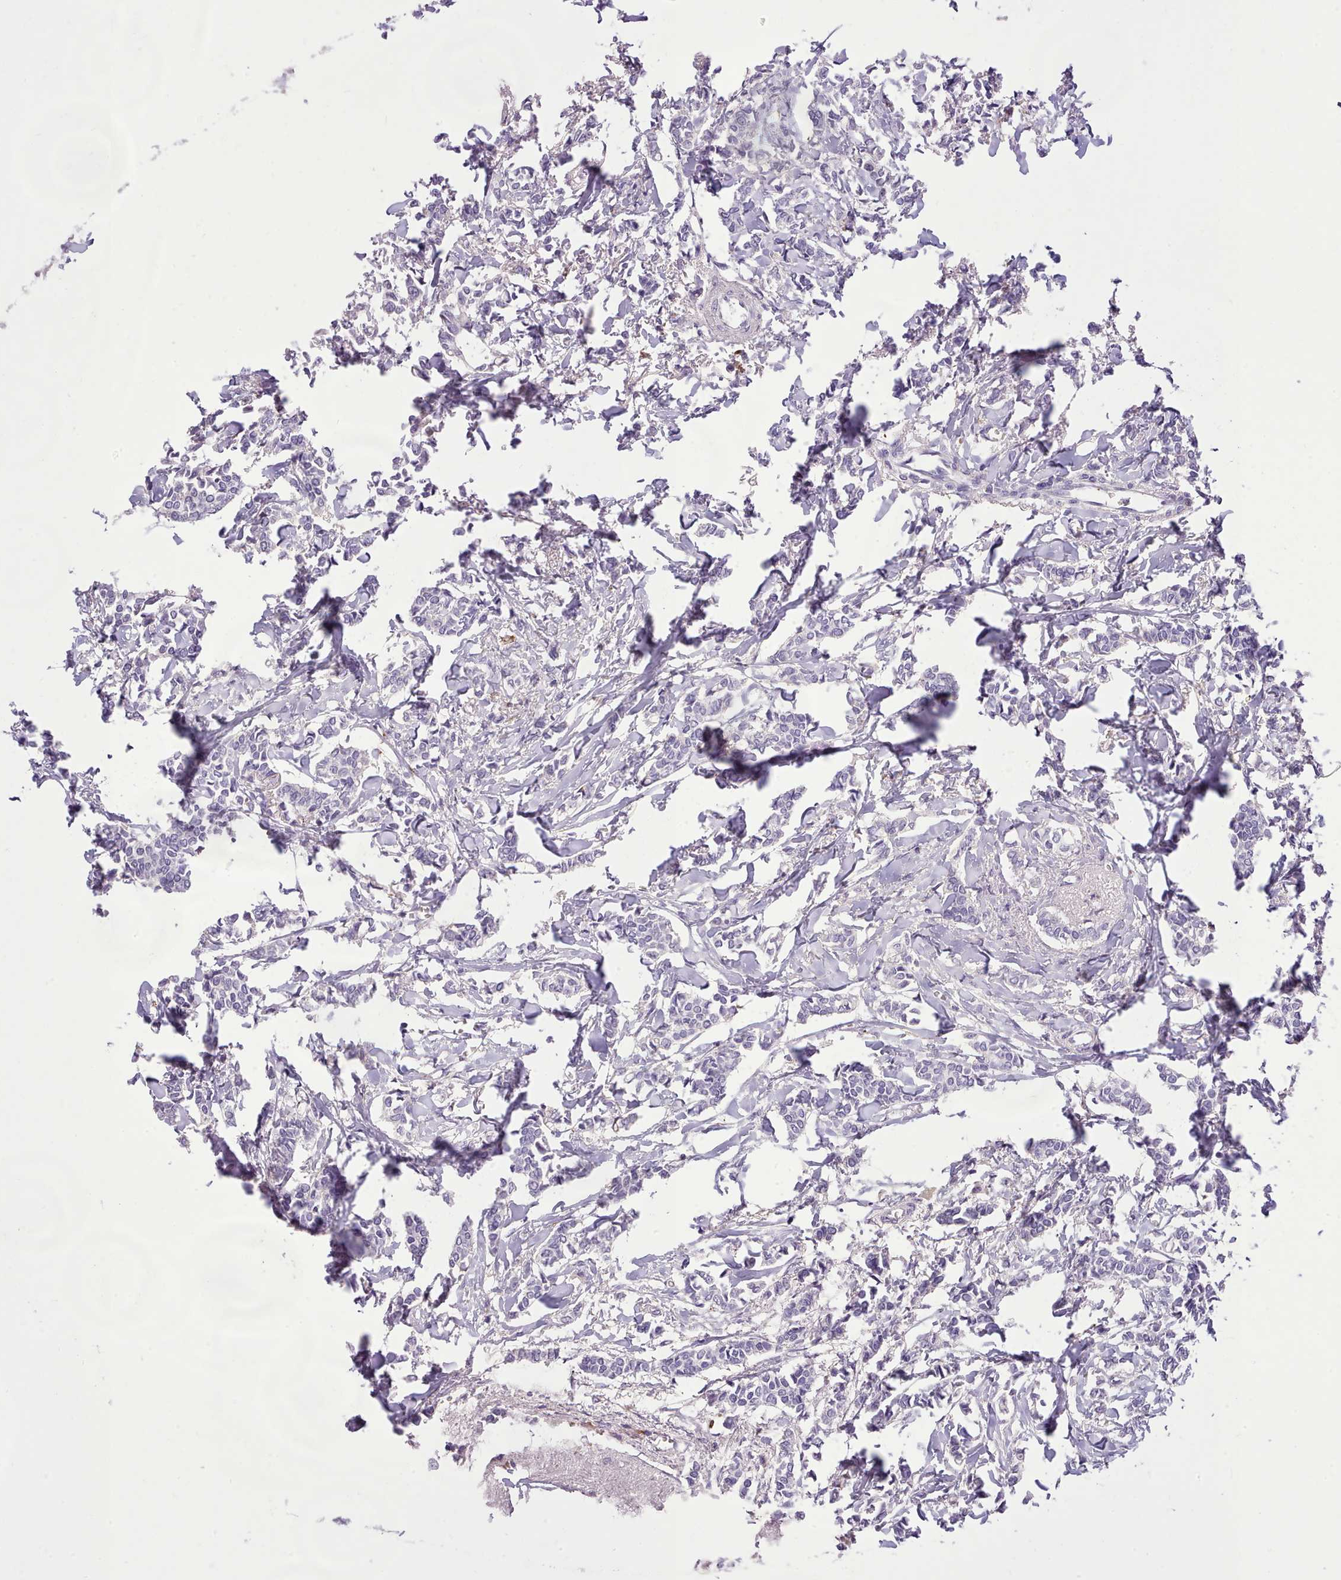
{"staining": {"intensity": "negative", "quantity": "none", "location": "none"}, "tissue": "breast cancer", "cell_type": "Tumor cells", "image_type": "cancer", "snomed": [{"axis": "morphology", "description": "Duct carcinoma"}, {"axis": "topography", "description": "Breast"}], "caption": "An immunohistochemistry (IHC) image of breast cancer is shown. There is no staining in tumor cells of breast cancer.", "gene": "FAM83E", "patient": {"sex": "female", "age": 41}}